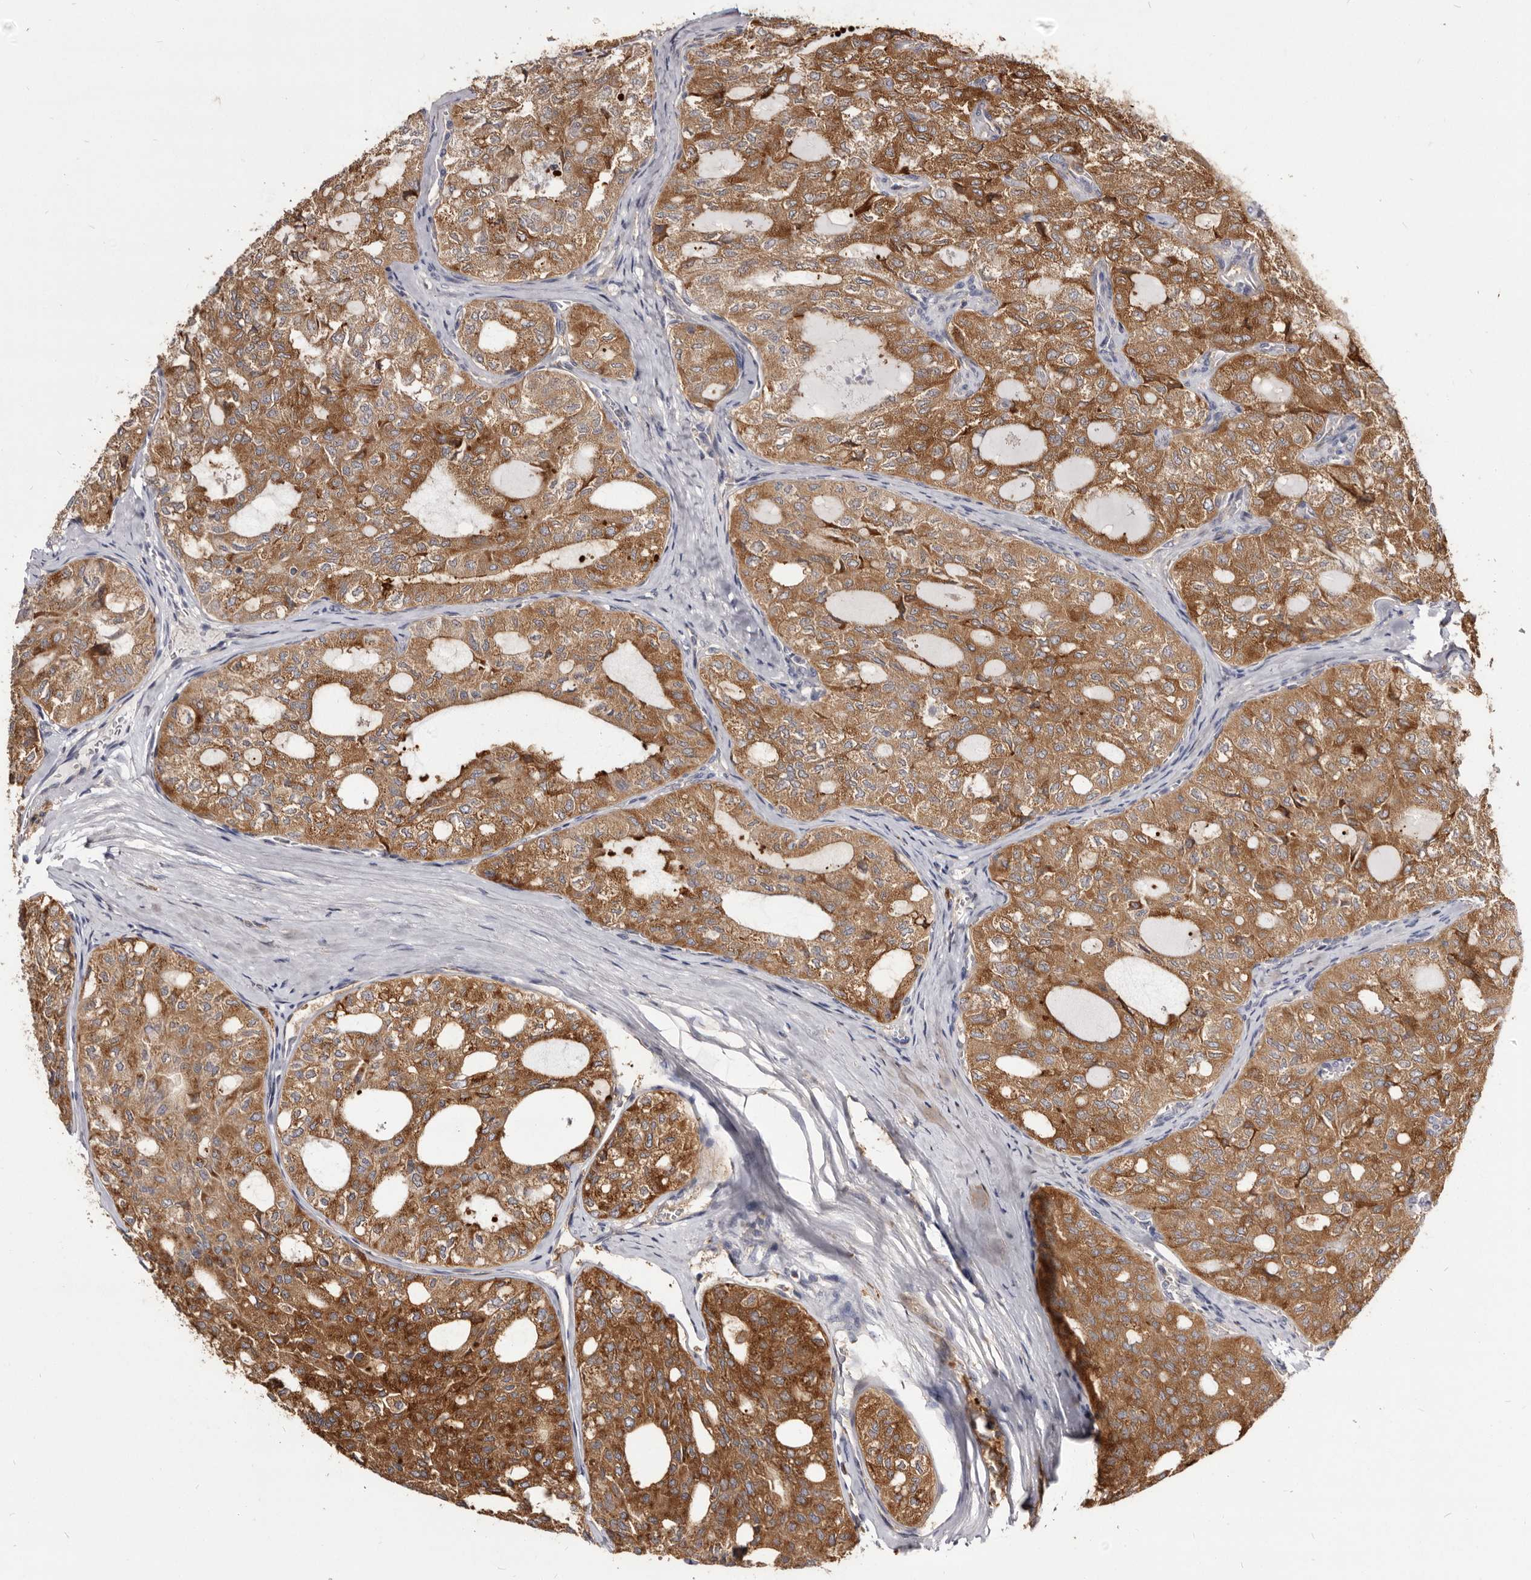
{"staining": {"intensity": "strong", "quantity": ">75%", "location": "cytoplasmic/membranous"}, "tissue": "thyroid cancer", "cell_type": "Tumor cells", "image_type": "cancer", "snomed": [{"axis": "morphology", "description": "Follicular adenoma carcinoma, NOS"}, {"axis": "topography", "description": "Thyroid gland"}], "caption": "High-power microscopy captured an IHC histopathology image of thyroid cancer, revealing strong cytoplasmic/membranous positivity in about >75% of tumor cells.", "gene": "TPD52", "patient": {"sex": "male", "age": 75}}